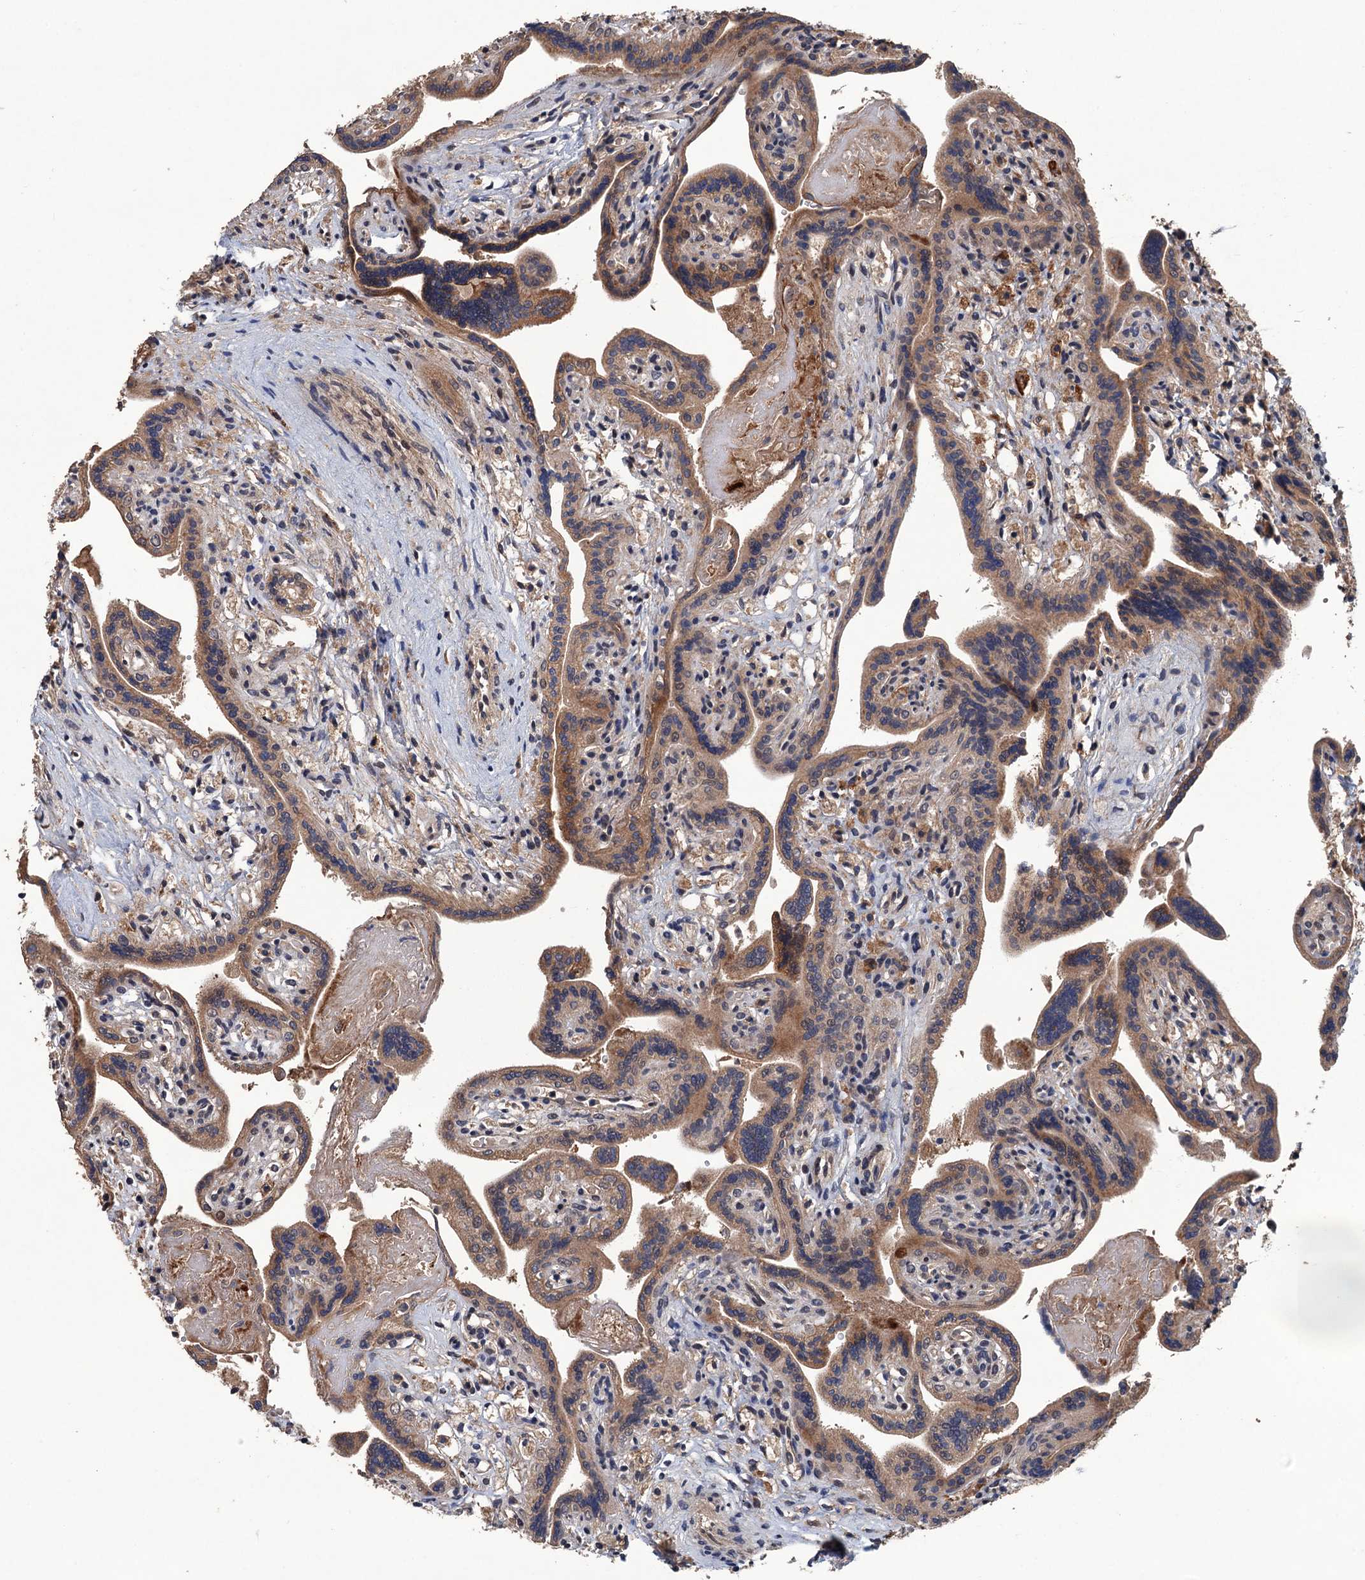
{"staining": {"intensity": "moderate", "quantity": ">75%", "location": "cytoplasmic/membranous"}, "tissue": "placenta", "cell_type": "Trophoblastic cells", "image_type": "normal", "snomed": [{"axis": "morphology", "description": "Normal tissue, NOS"}, {"axis": "topography", "description": "Placenta"}], "caption": "Immunohistochemistry (IHC) photomicrograph of unremarkable placenta: placenta stained using immunohistochemistry (IHC) reveals medium levels of moderate protein expression localized specifically in the cytoplasmic/membranous of trophoblastic cells, appearing as a cytoplasmic/membranous brown color.", "gene": "ZNF438", "patient": {"sex": "female", "age": 37}}